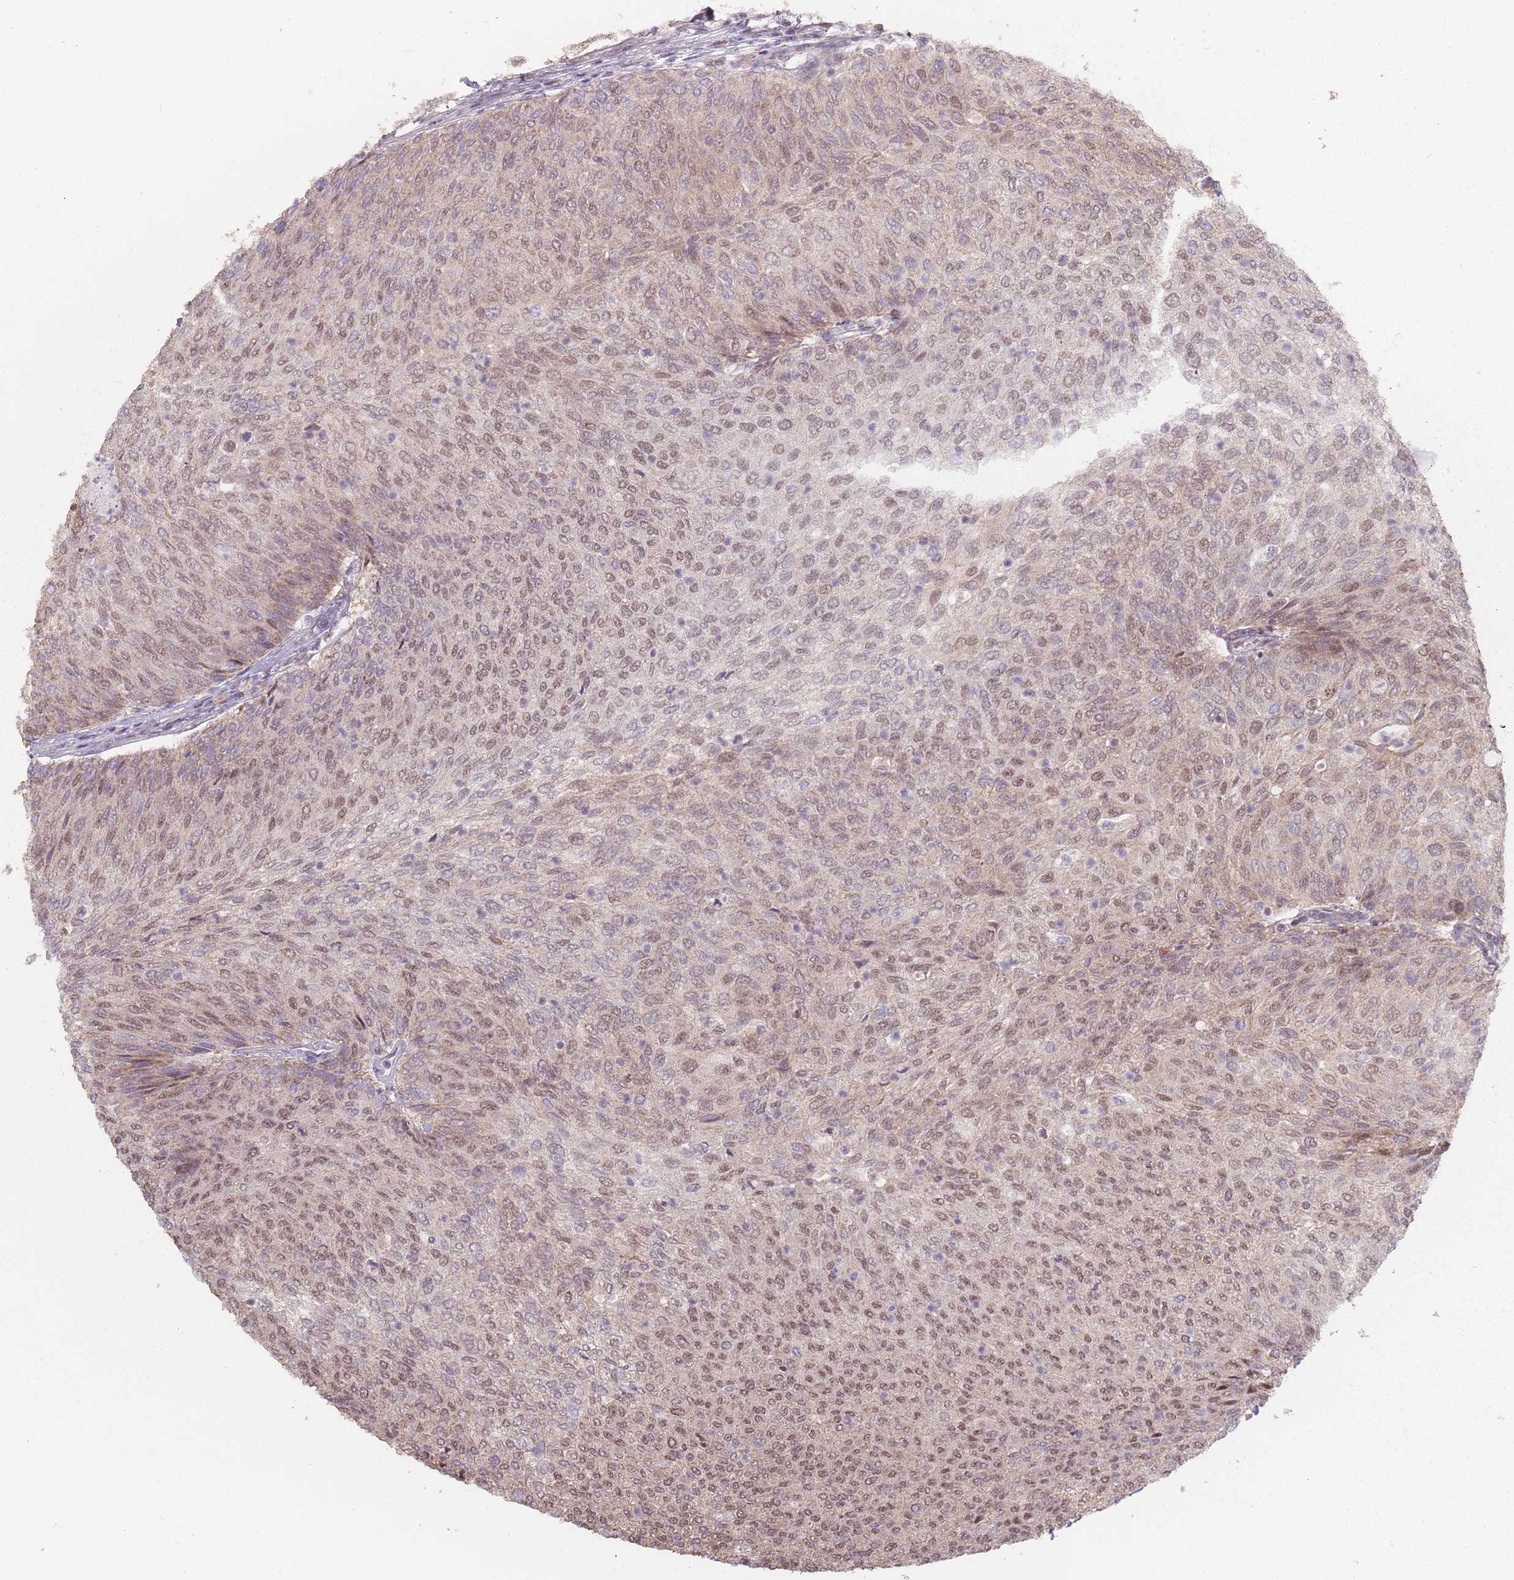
{"staining": {"intensity": "moderate", "quantity": ">75%", "location": "nuclear"}, "tissue": "urothelial cancer", "cell_type": "Tumor cells", "image_type": "cancer", "snomed": [{"axis": "morphology", "description": "Urothelial carcinoma, Low grade"}, {"axis": "topography", "description": "Urinary bladder"}], "caption": "High-magnification brightfield microscopy of urothelial carcinoma (low-grade) stained with DAB (3,3'-diaminobenzidine) (brown) and counterstained with hematoxylin (blue). tumor cells exhibit moderate nuclear positivity is appreciated in approximately>75% of cells.", "gene": "VPS52", "patient": {"sex": "female", "age": 79}}